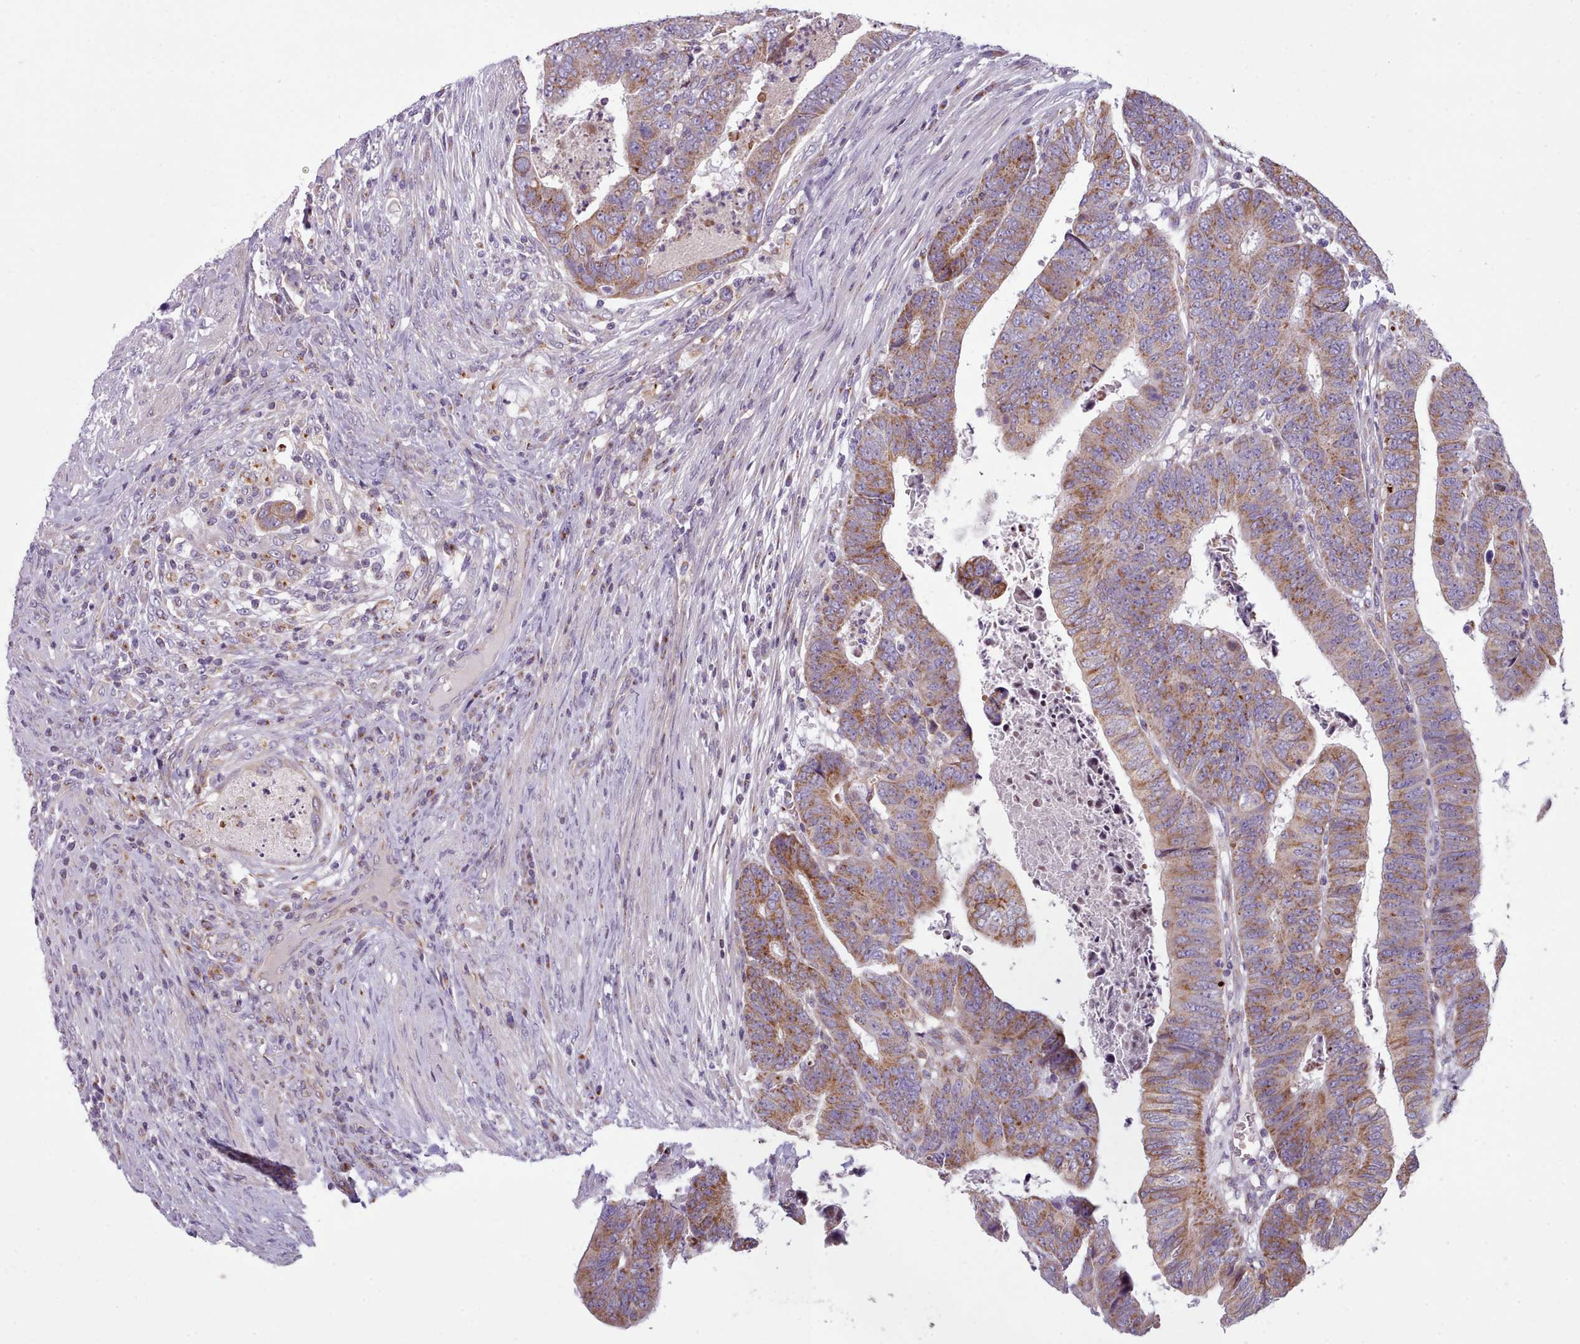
{"staining": {"intensity": "moderate", "quantity": ">75%", "location": "cytoplasmic/membranous"}, "tissue": "colorectal cancer", "cell_type": "Tumor cells", "image_type": "cancer", "snomed": [{"axis": "morphology", "description": "Normal tissue, NOS"}, {"axis": "morphology", "description": "Adenocarcinoma, NOS"}, {"axis": "topography", "description": "Rectum"}], "caption": "The photomicrograph demonstrates a brown stain indicating the presence of a protein in the cytoplasmic/membranous of tumor cells in colorectal adenocarcinoma.", "gene": "SLC52A3", "patient": {"sex": "female", "age": 65}}